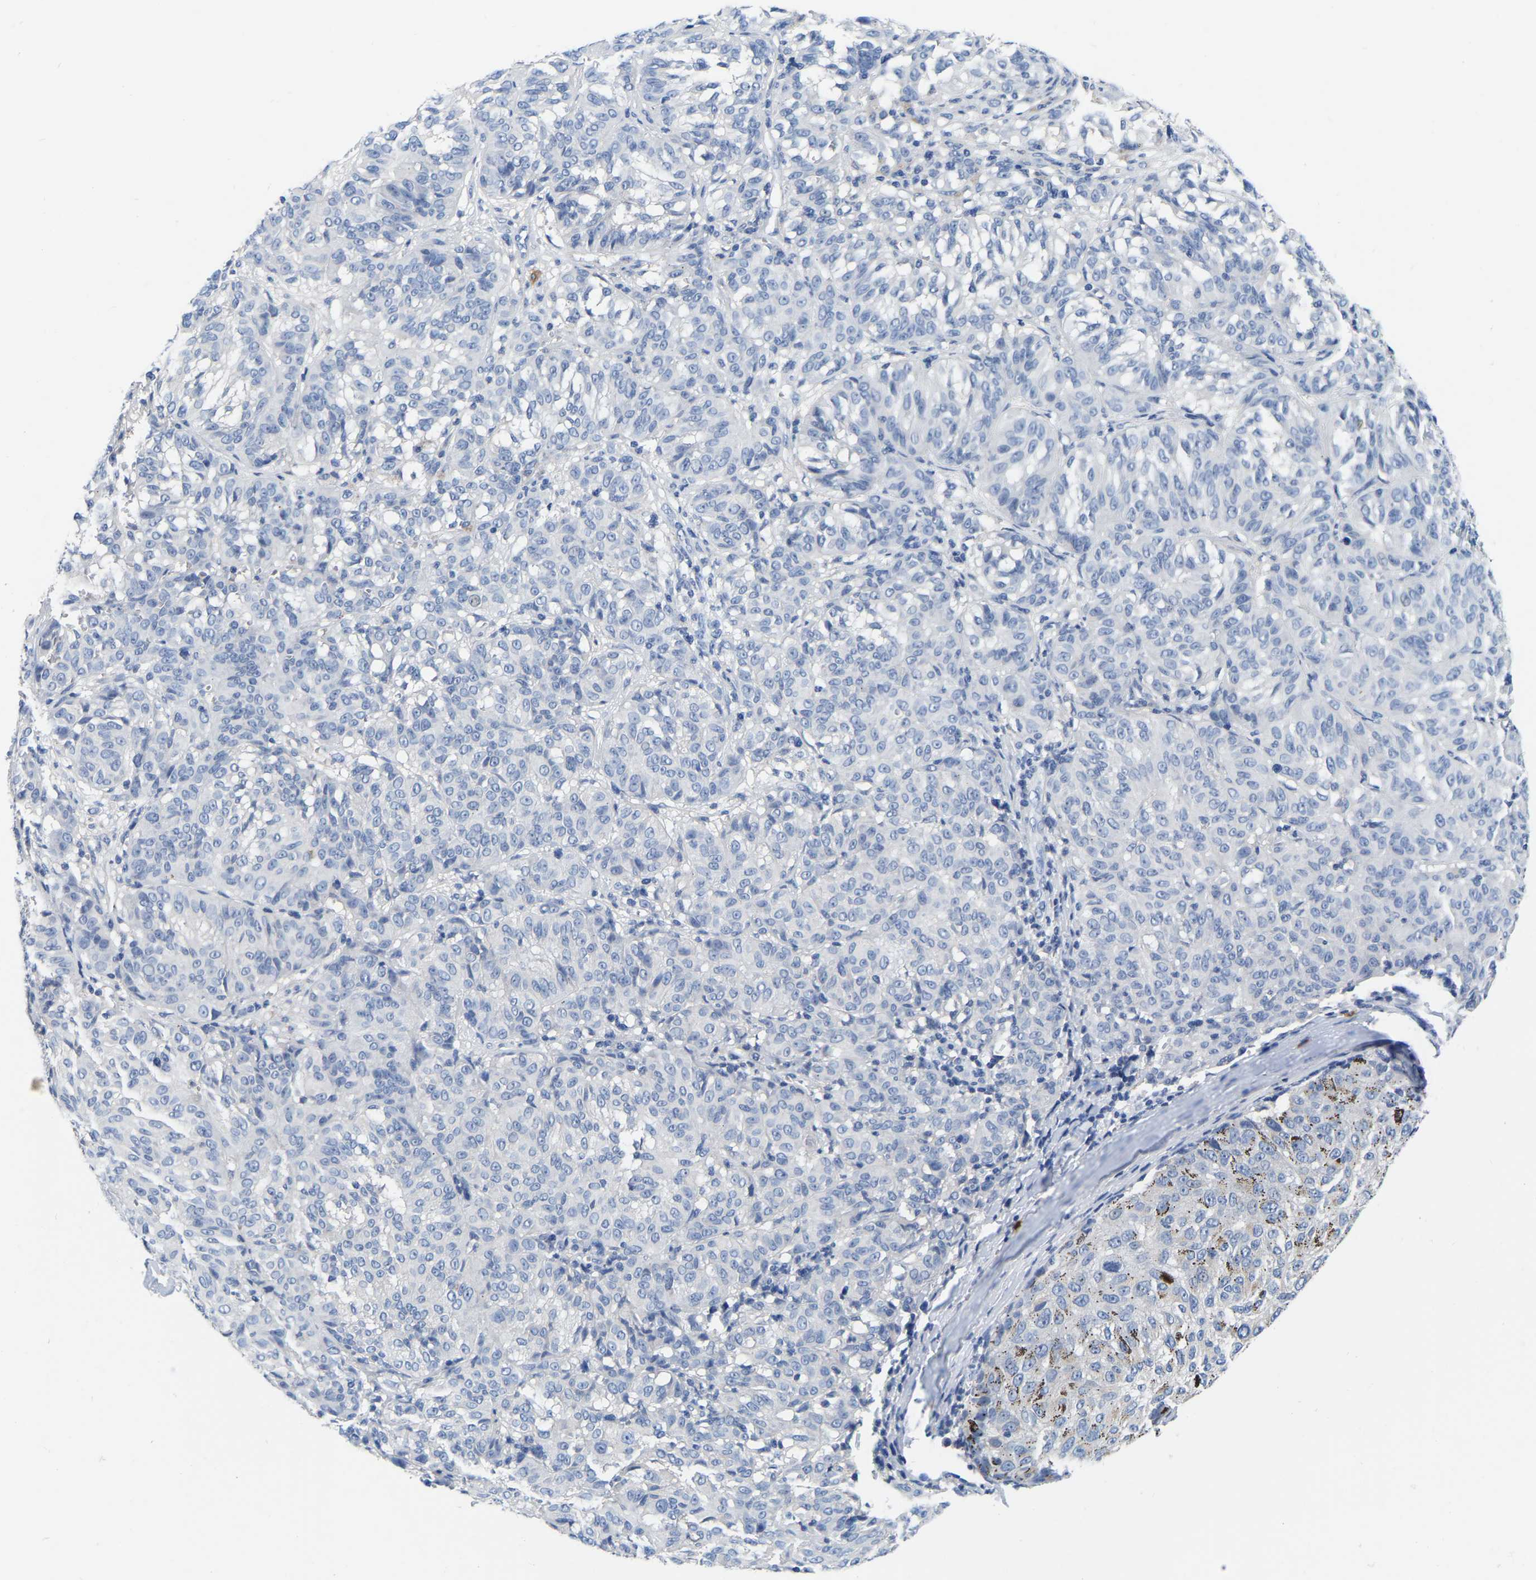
{"staining": {"intensity": "negative", "quantity": "none", "location": "none"}, "tissue": "melanoma", "cell_type": "Tumor cells", "image_type": "cancer", "snomed": [{"axis": "morphology", "description": "Malignant melanoma, NOS"}, {"axis": "topography", "description": "Skin"}], "caption": "Immunohistochemistry of malignant melanoma shows no positivity in tumor cells.", "gene": "RAB27B", "patient": {"sex": "female", "age": 72}}